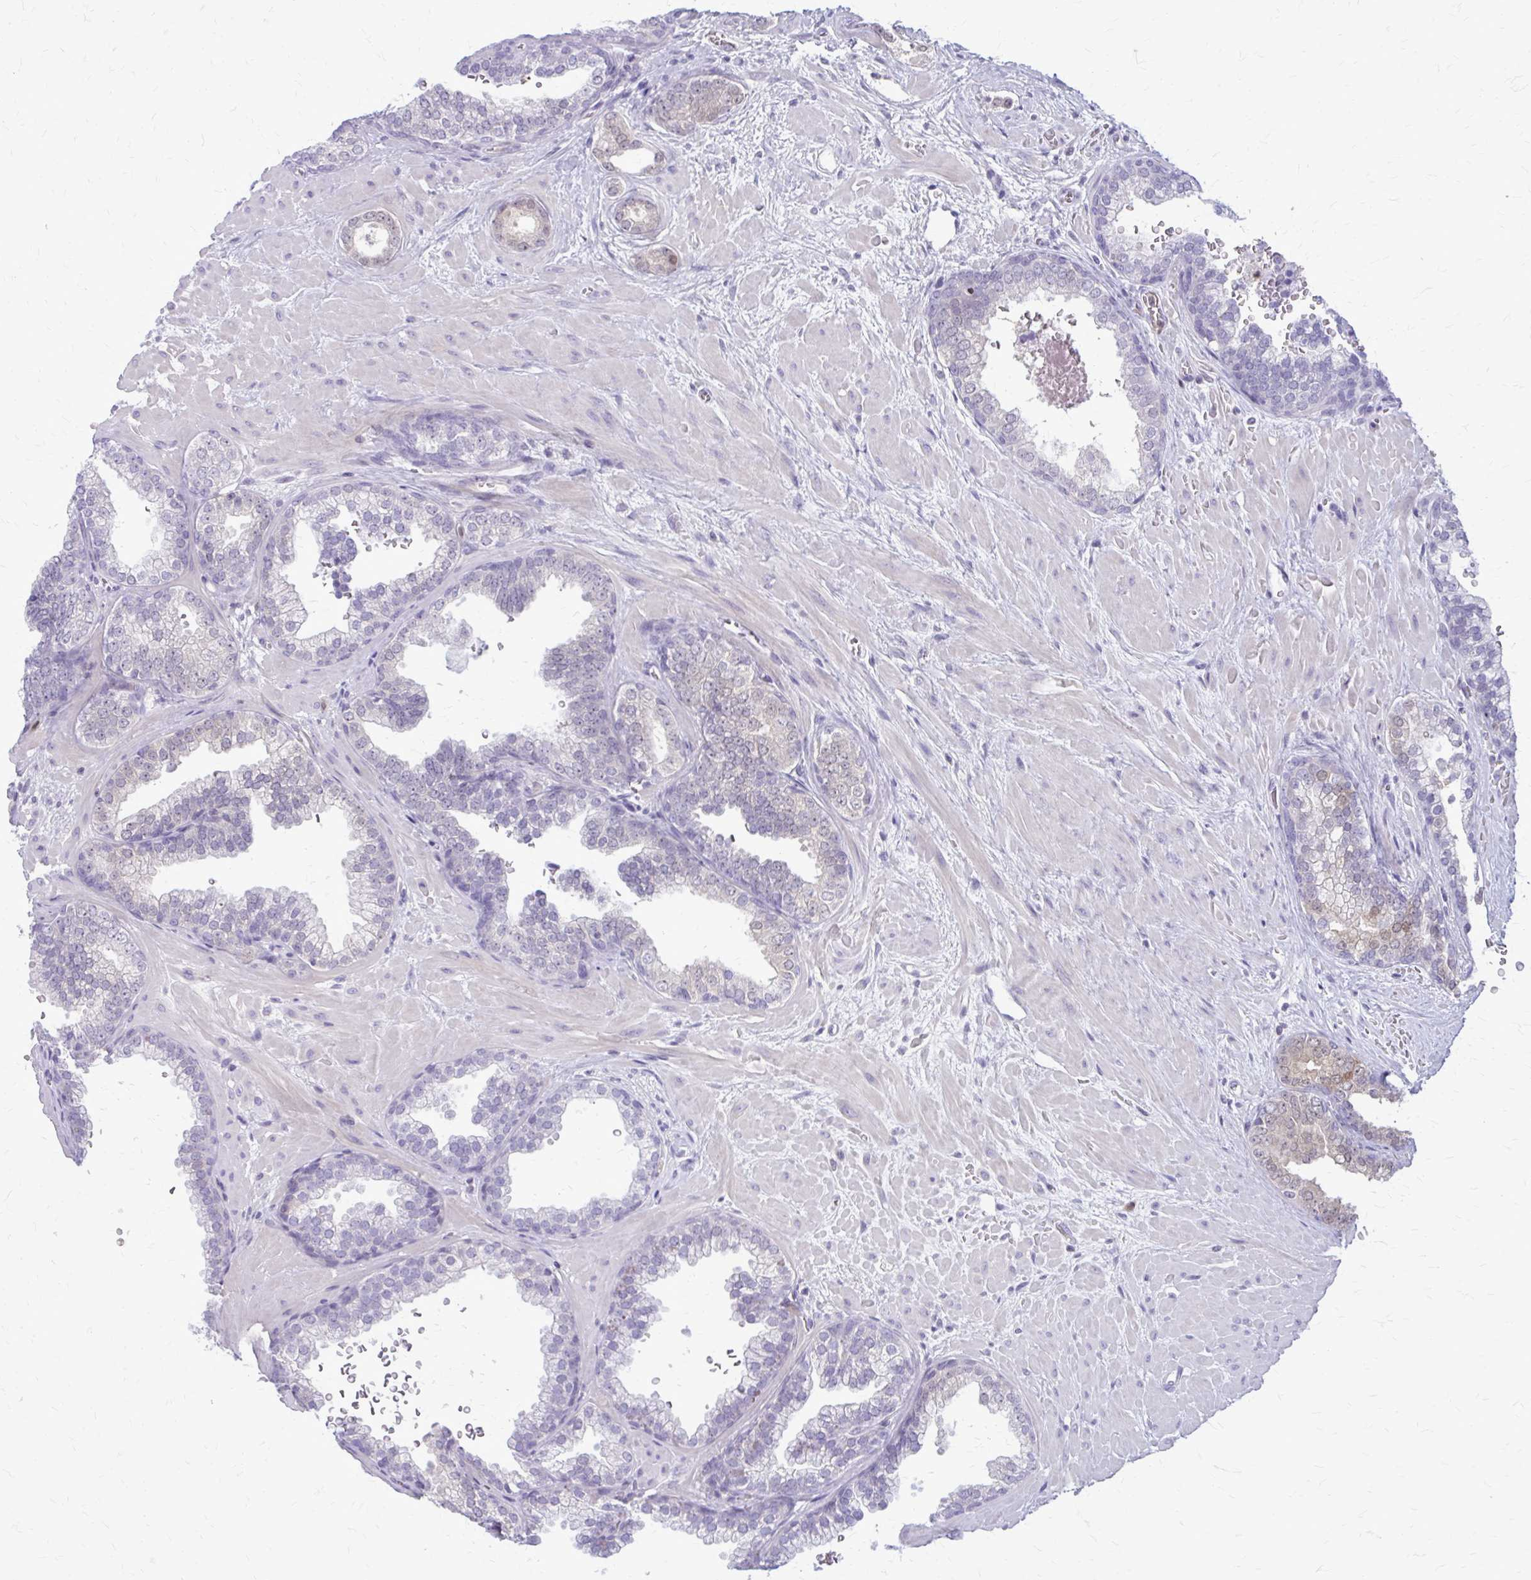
{"staining": {"intensity": "weak", "quantity": "<25%", "location": "nuclear"}, "tissue": "prostate cancer", "cell_type": "Tumor cells", "image_type": "cancer", "snomed": [{"axis": "morphology", "description": "Adenocarcinoma, High grade"}, {"axis": "topography", "description": "Prostate"}], "caption": "DAB (3,3'-diaminobenzidine) immunohistochemical staining of human adenocarcinoma (high-grade) (prostate) shows no significant positivity in tumor cells.", "gene": "GLRX", "patient": {"sex": "male", "age": 58}}